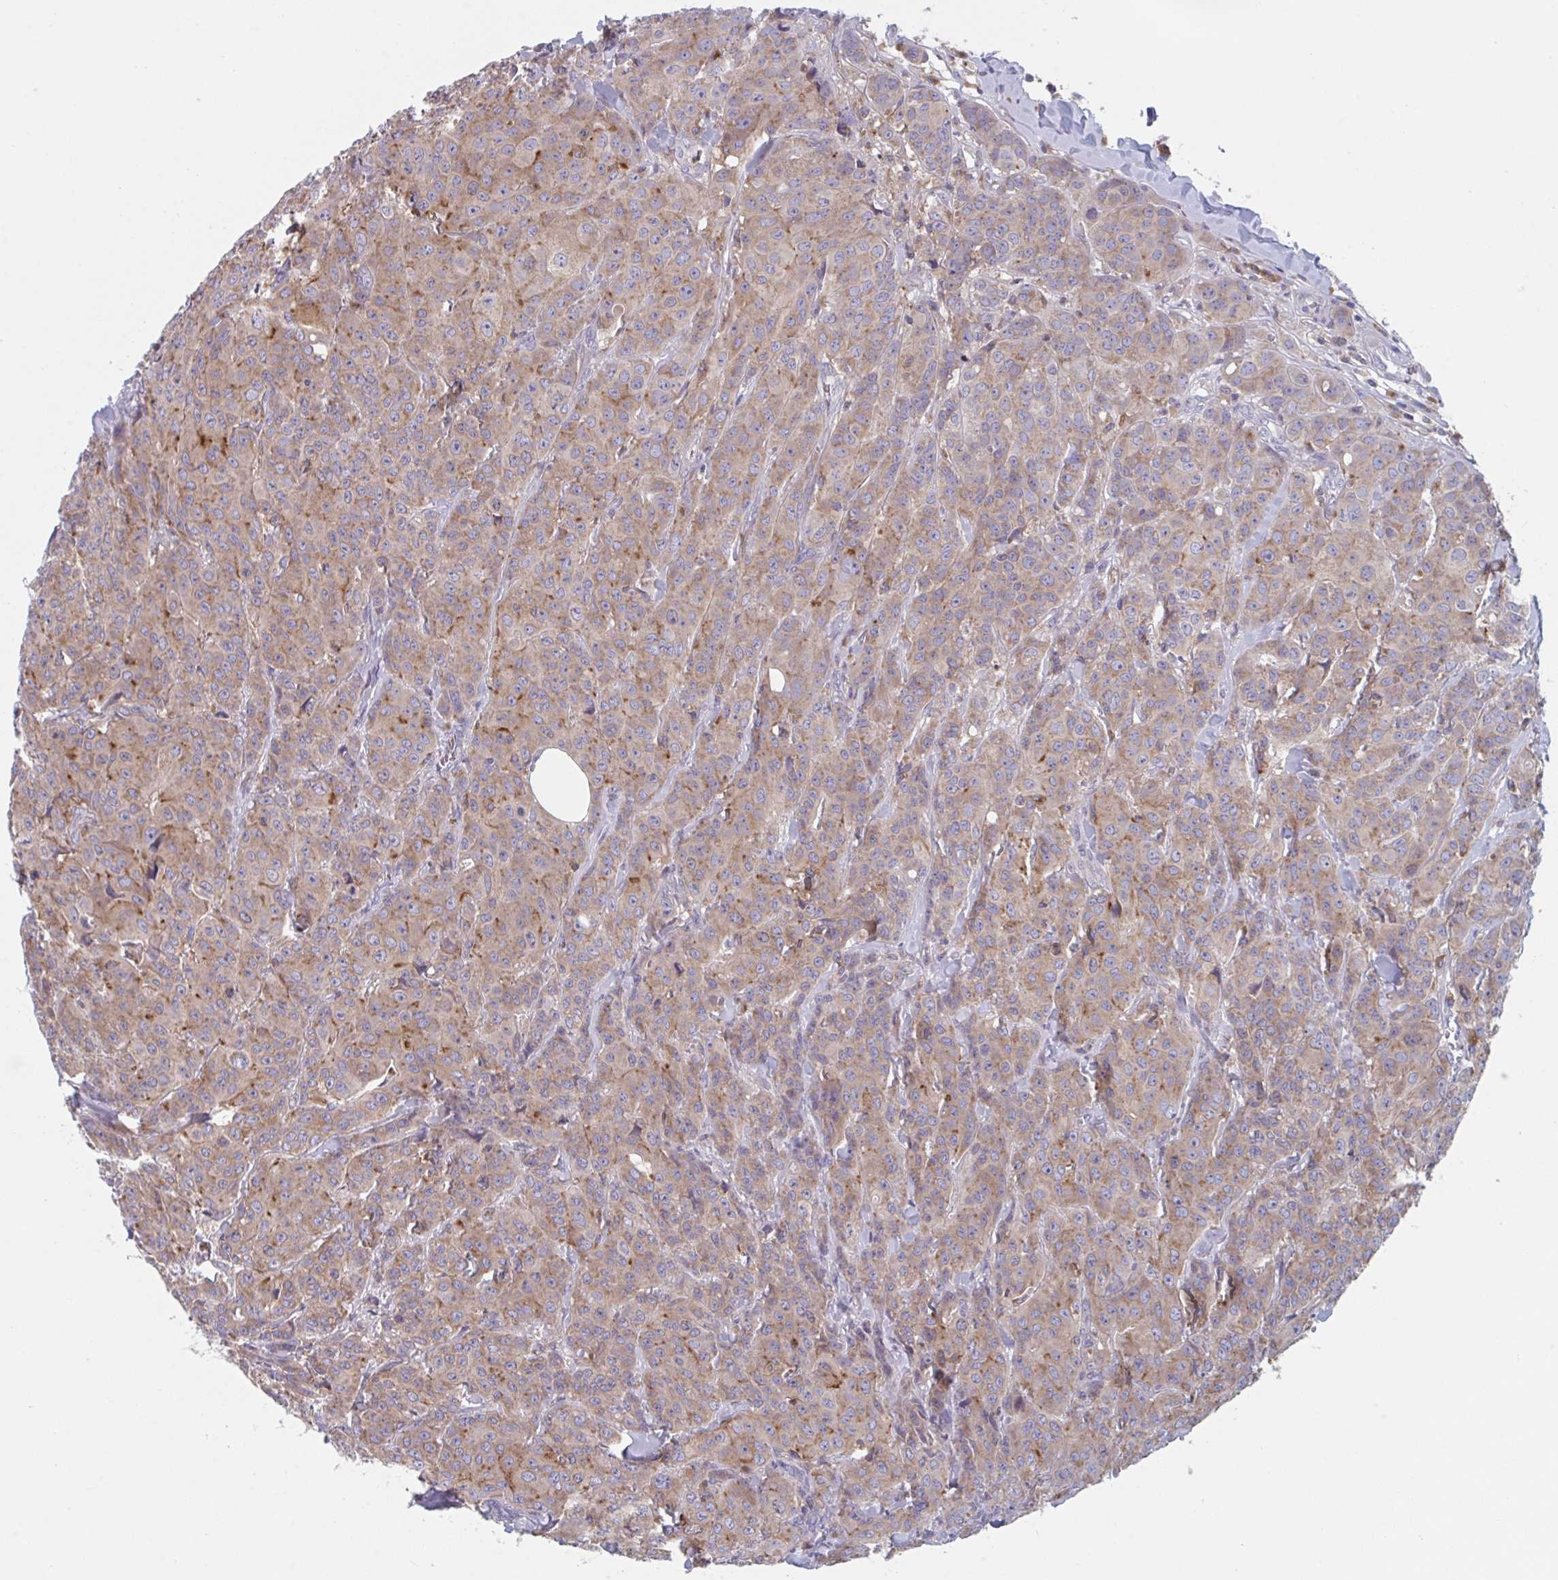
{"staining": {"intensity": "weak", "quantity": ">75%", "location": "cytoplasmic/membranous"}, "tissue": "breast cancer", "cell_type": "Tumor cells", "image_type": "cancer", "snomed": [{"axis": "morphology", "description": "Normal tissue, NOS"}, {"axis": "morphology", "description": "Duct carcinoma"}, {"axis": "topography", "description": "Breast"}], "caption": "Immunohistochemistry image of neoplastic tissue: human infiltrating ductal carcinoma (breast) stained using immunohistochemistry shows low levels of weak protein expression localized specifically in the cytoplasmic/membranous of tumor cells, appearing as a cytoplasmic/membranous brown color.", "gene": "NIPSNAP1", "patient": {"sex": "female", "age": 43}}